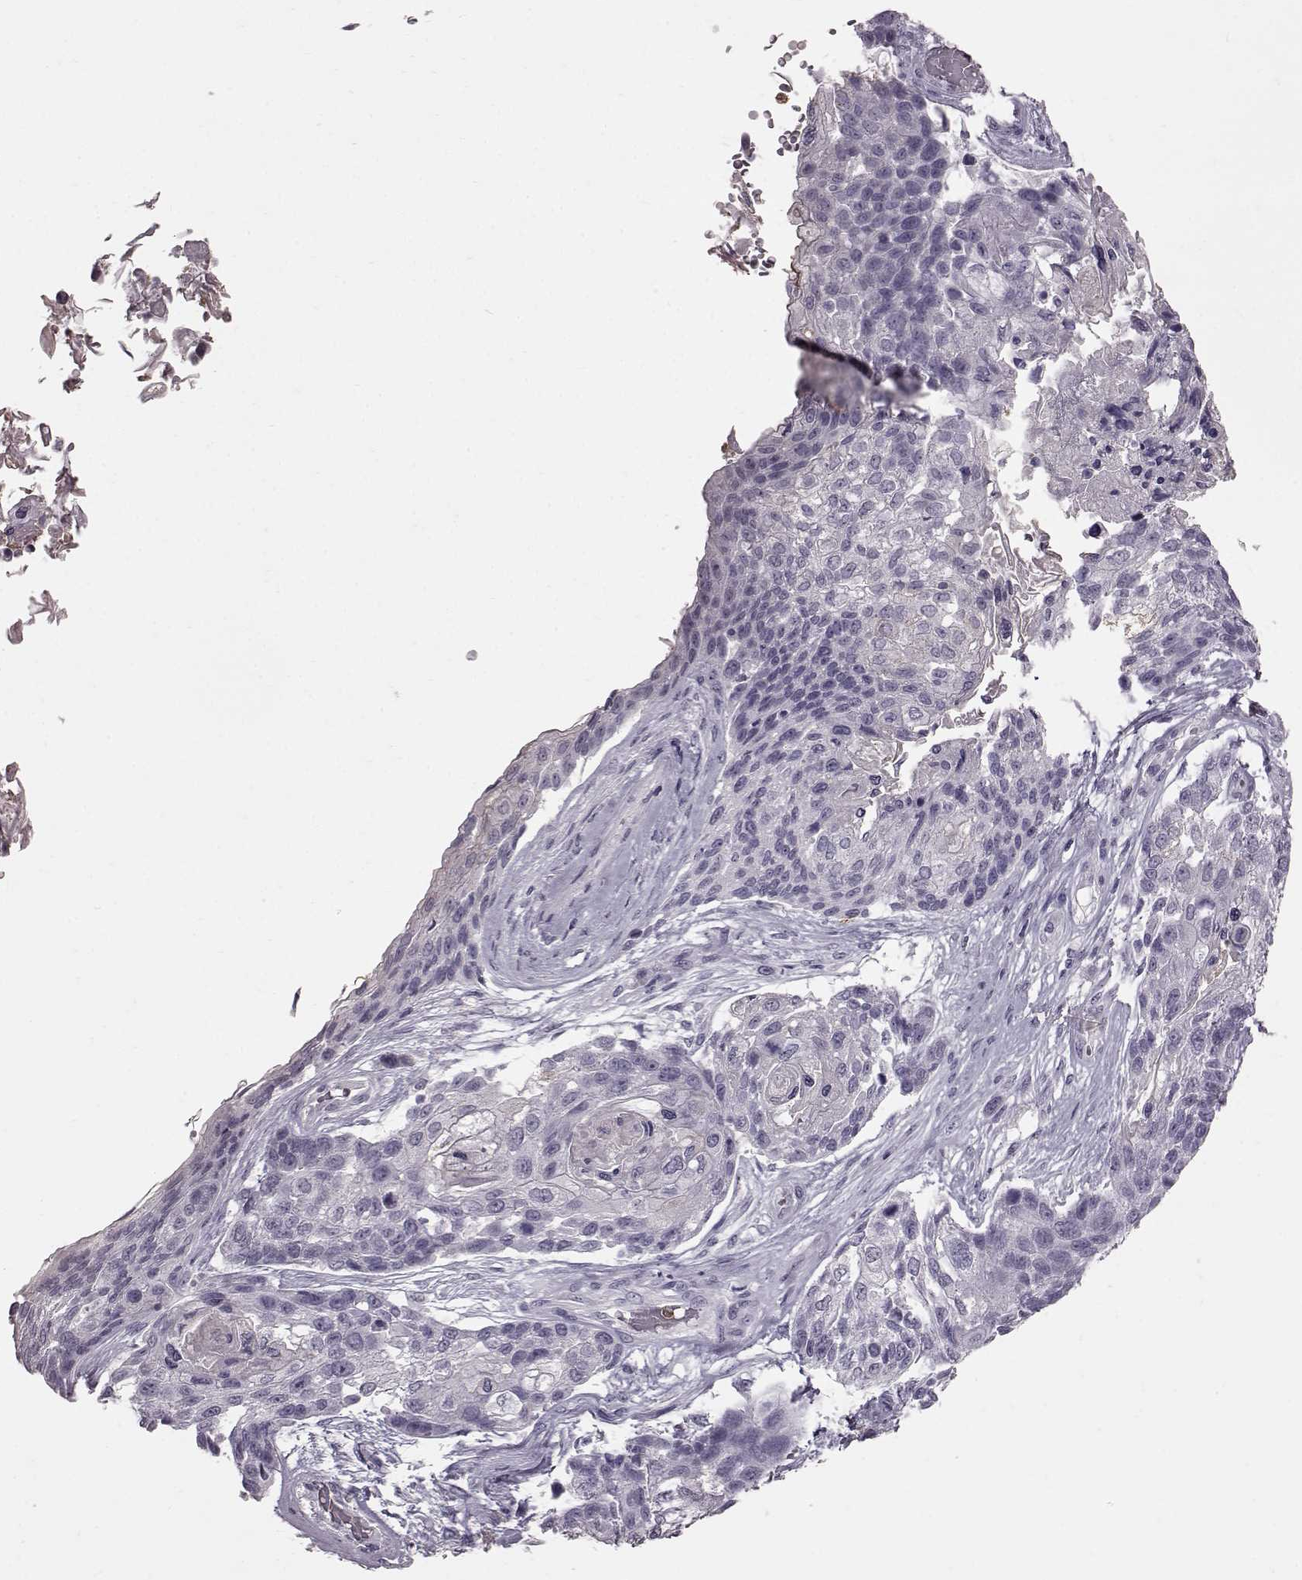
{"staining": {"intensity": "negative", "quantity": "none", "location": "none"}, "tissue": "lung cancer", "cell_type": "Tumor cells", "image_type": "cancer", "snomed": [{"axis": "morphology", "description": "Squamous cell carcinoma, NOS"}, {"axis": "topography", "description": "Lung"}], "caption": "Immunohistochemistry of human lung cancer (squamous cell carcinoma) demonstrates no staining in tumor cells.", "gene": "FUT4", "patient": {"sex": "male", "age": 69}}